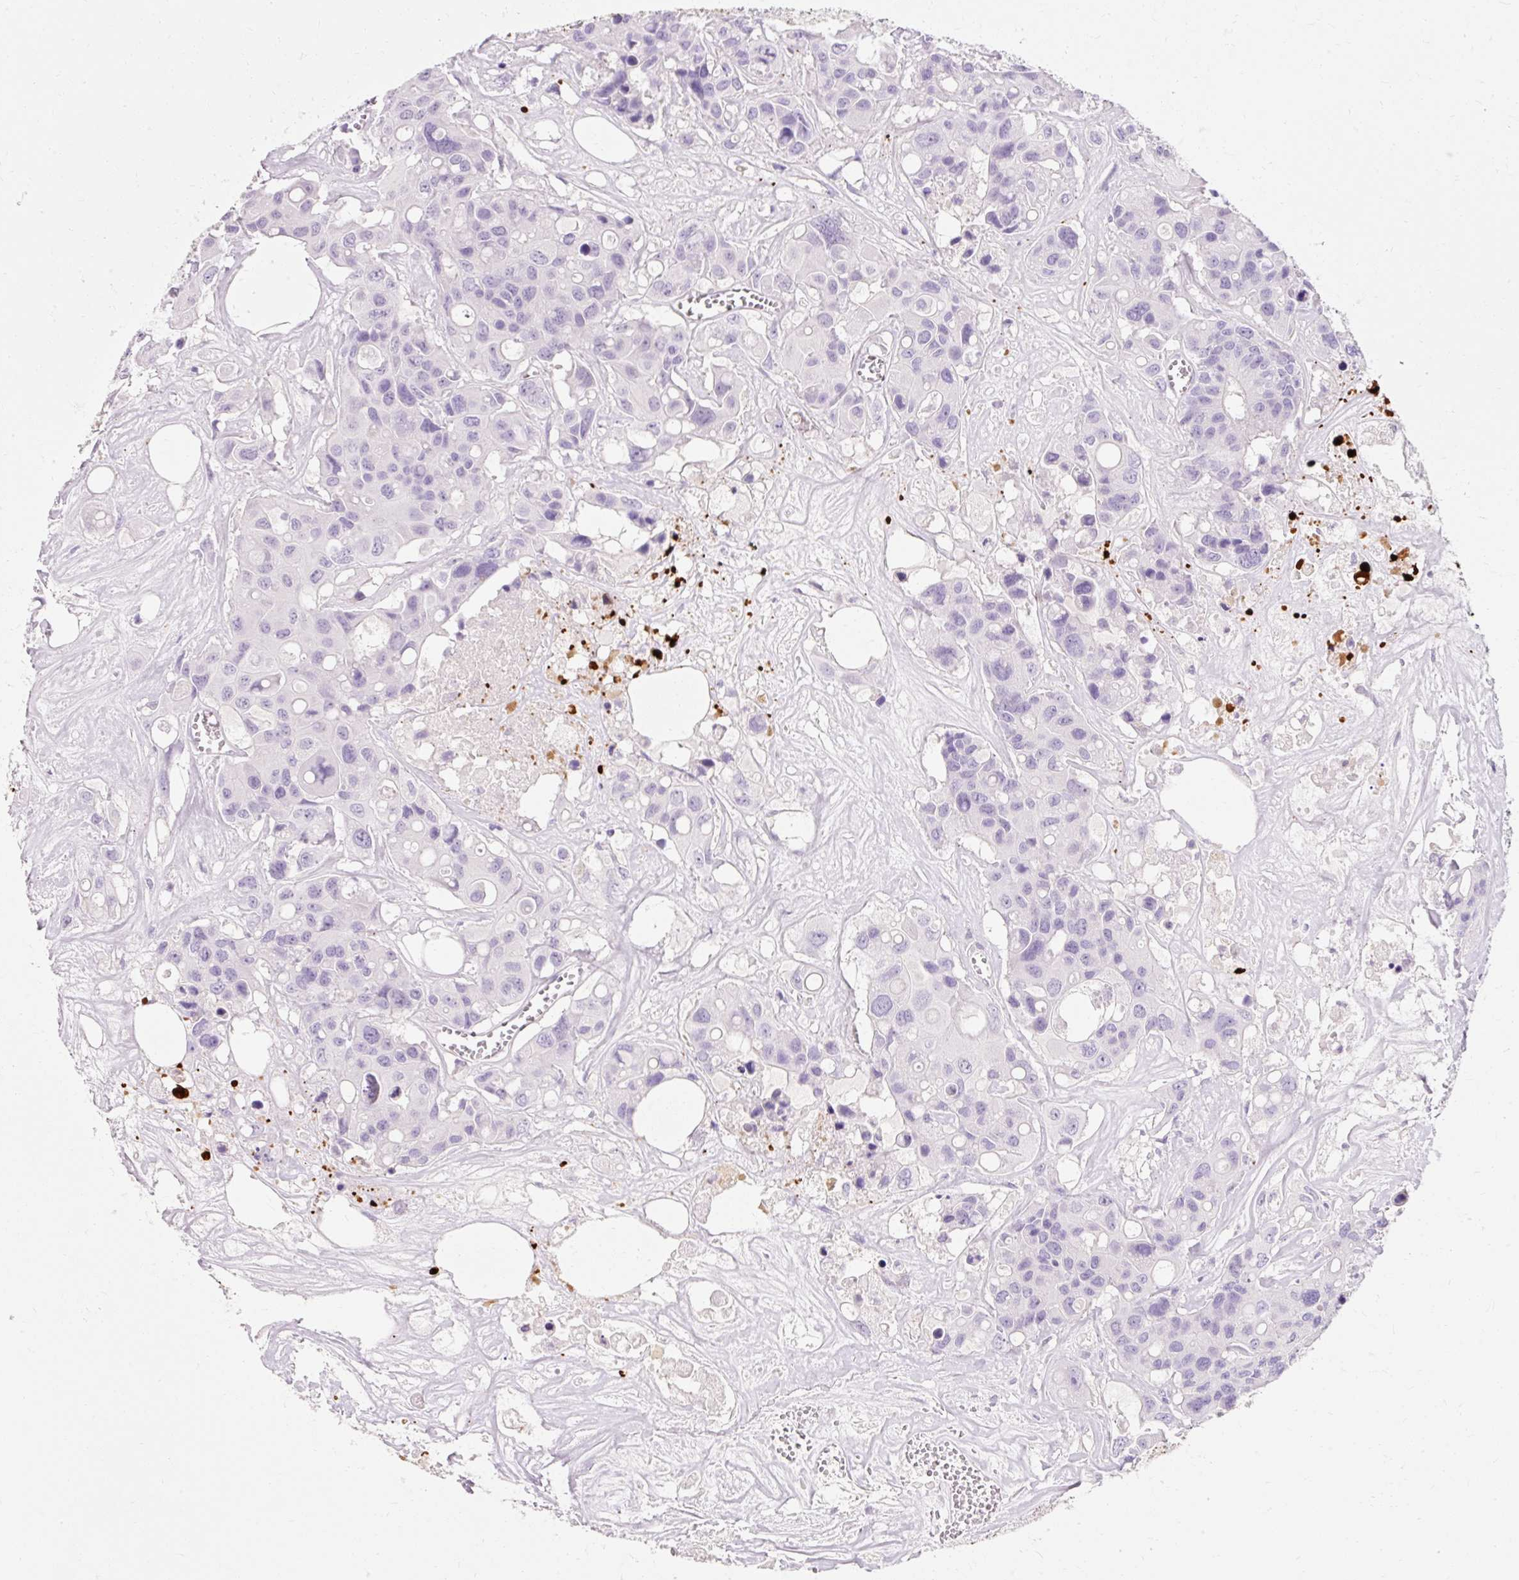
{"staining": {"intensity": "negative", "quantity": "none", "location": "none"}, "tissue": "colorectal cancer", "cell_type": "Tumor cells", "image_type": "cancer", "snomed": [{"axis": "morphology", "description": "Adenocarcinoma, NOS"}, {"axis": "topography", "description": "Colon"}], "caption": "This image is of colorectal adenocarcinoma stained with immunohistochemistry to label a protein in brown with the nuclei are counter-stained blue. There is no staining in tumor cells.", "gene": "TMEM213", "patient": {"sex": "male", "age": 77}}